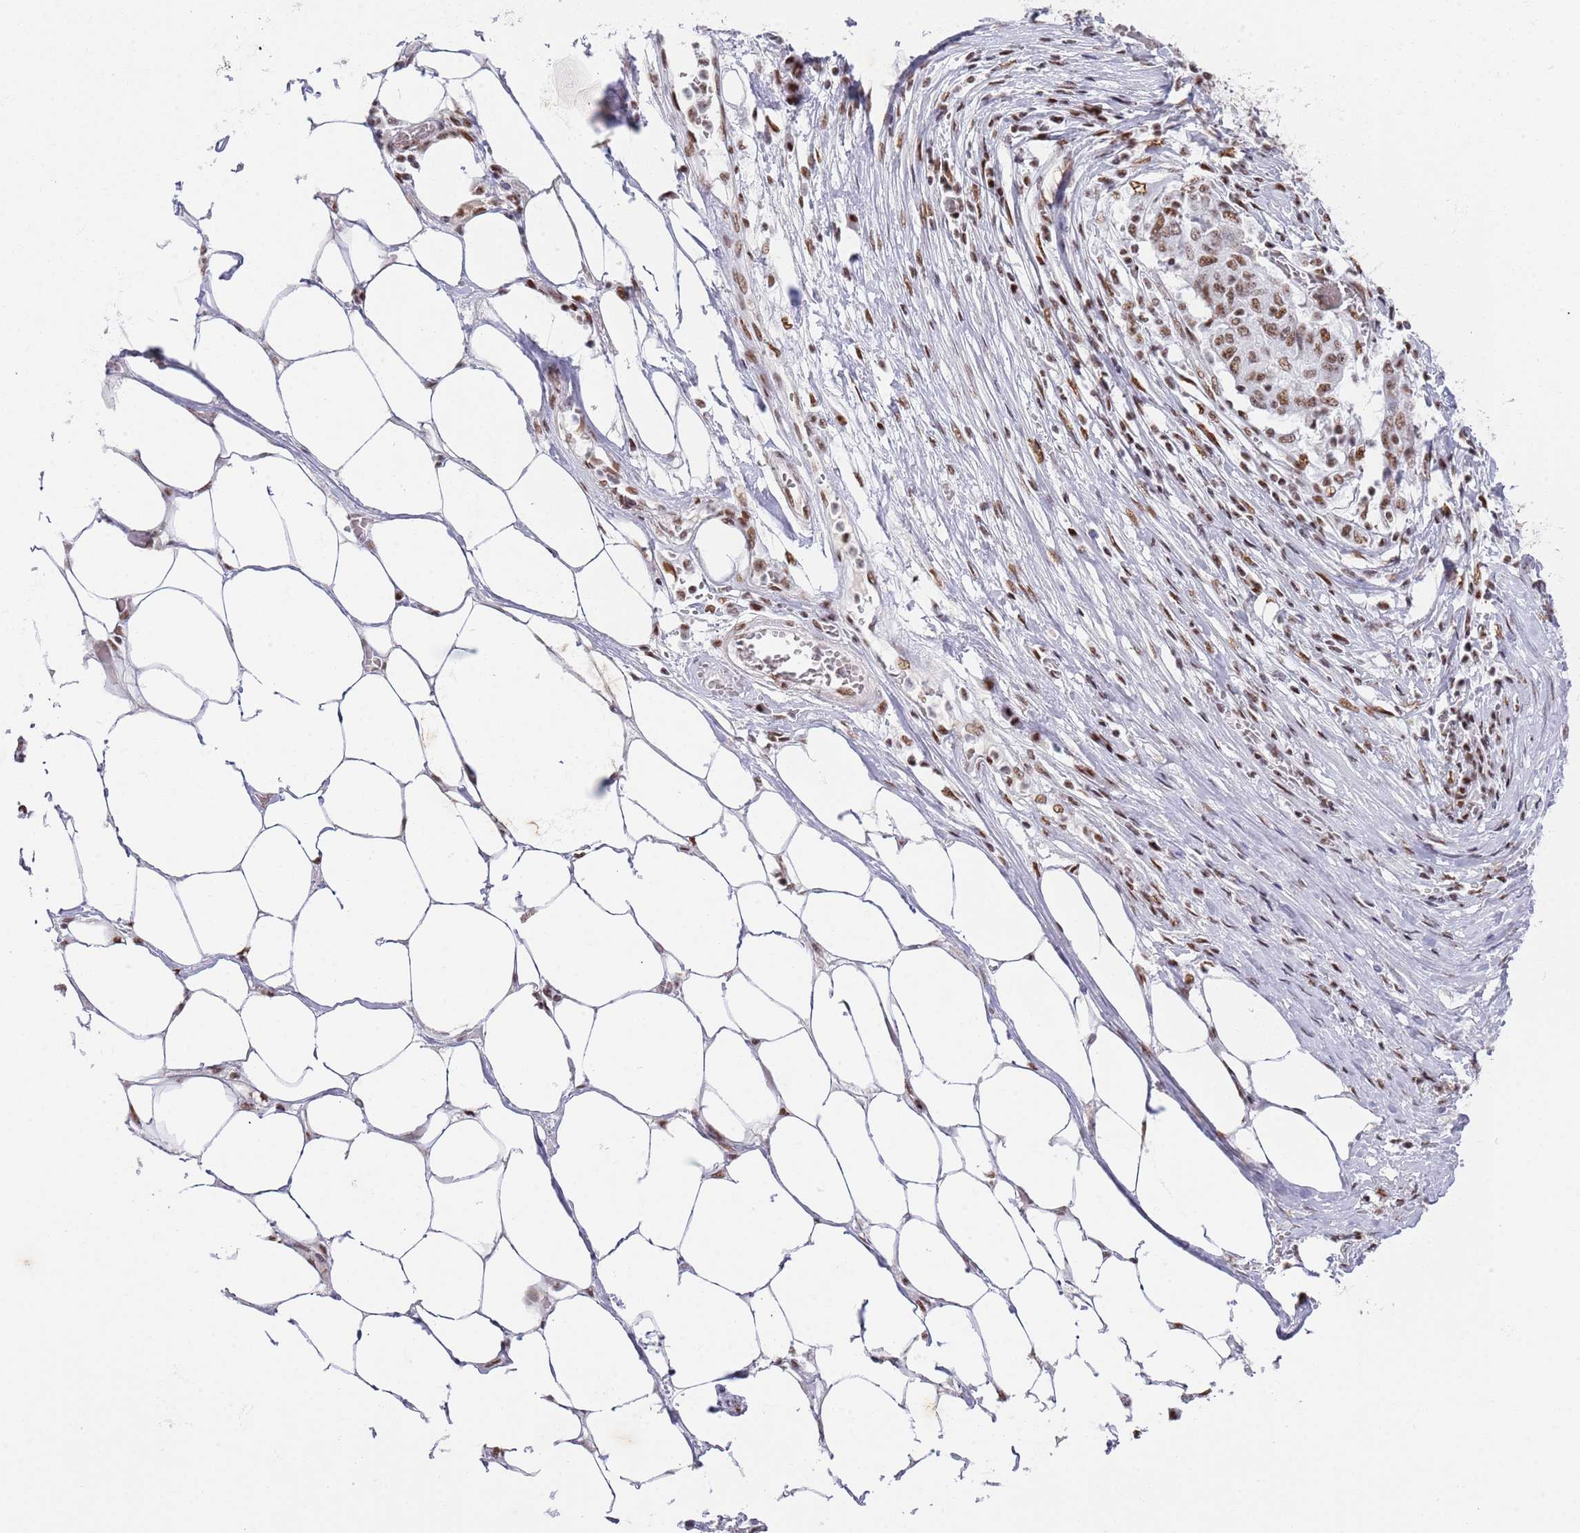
{"staining": {"intensity": "moderate", "quantity": ">75%", "location": "nuclear"}, "tissue": "stomach cancer", "cell_type": "Tumor cells", "image_type": "cancer", "snomed": [{"axis": "morphology", "description": "Adenocarcinoma, NOS"}, {"axis": "topography", "description": "Stomach"}], "caption": "Protein staining of adenocarcinoma (stomach) tissue exhibits moderate nuclear expression in about >75% of tumor cells. (DAB (3,3'-diaminobenzidine) IHC with brightfield microscopy, high magnification).", "gene": "AKAP8L", "patient": {"sex": "male", "age": 59}}